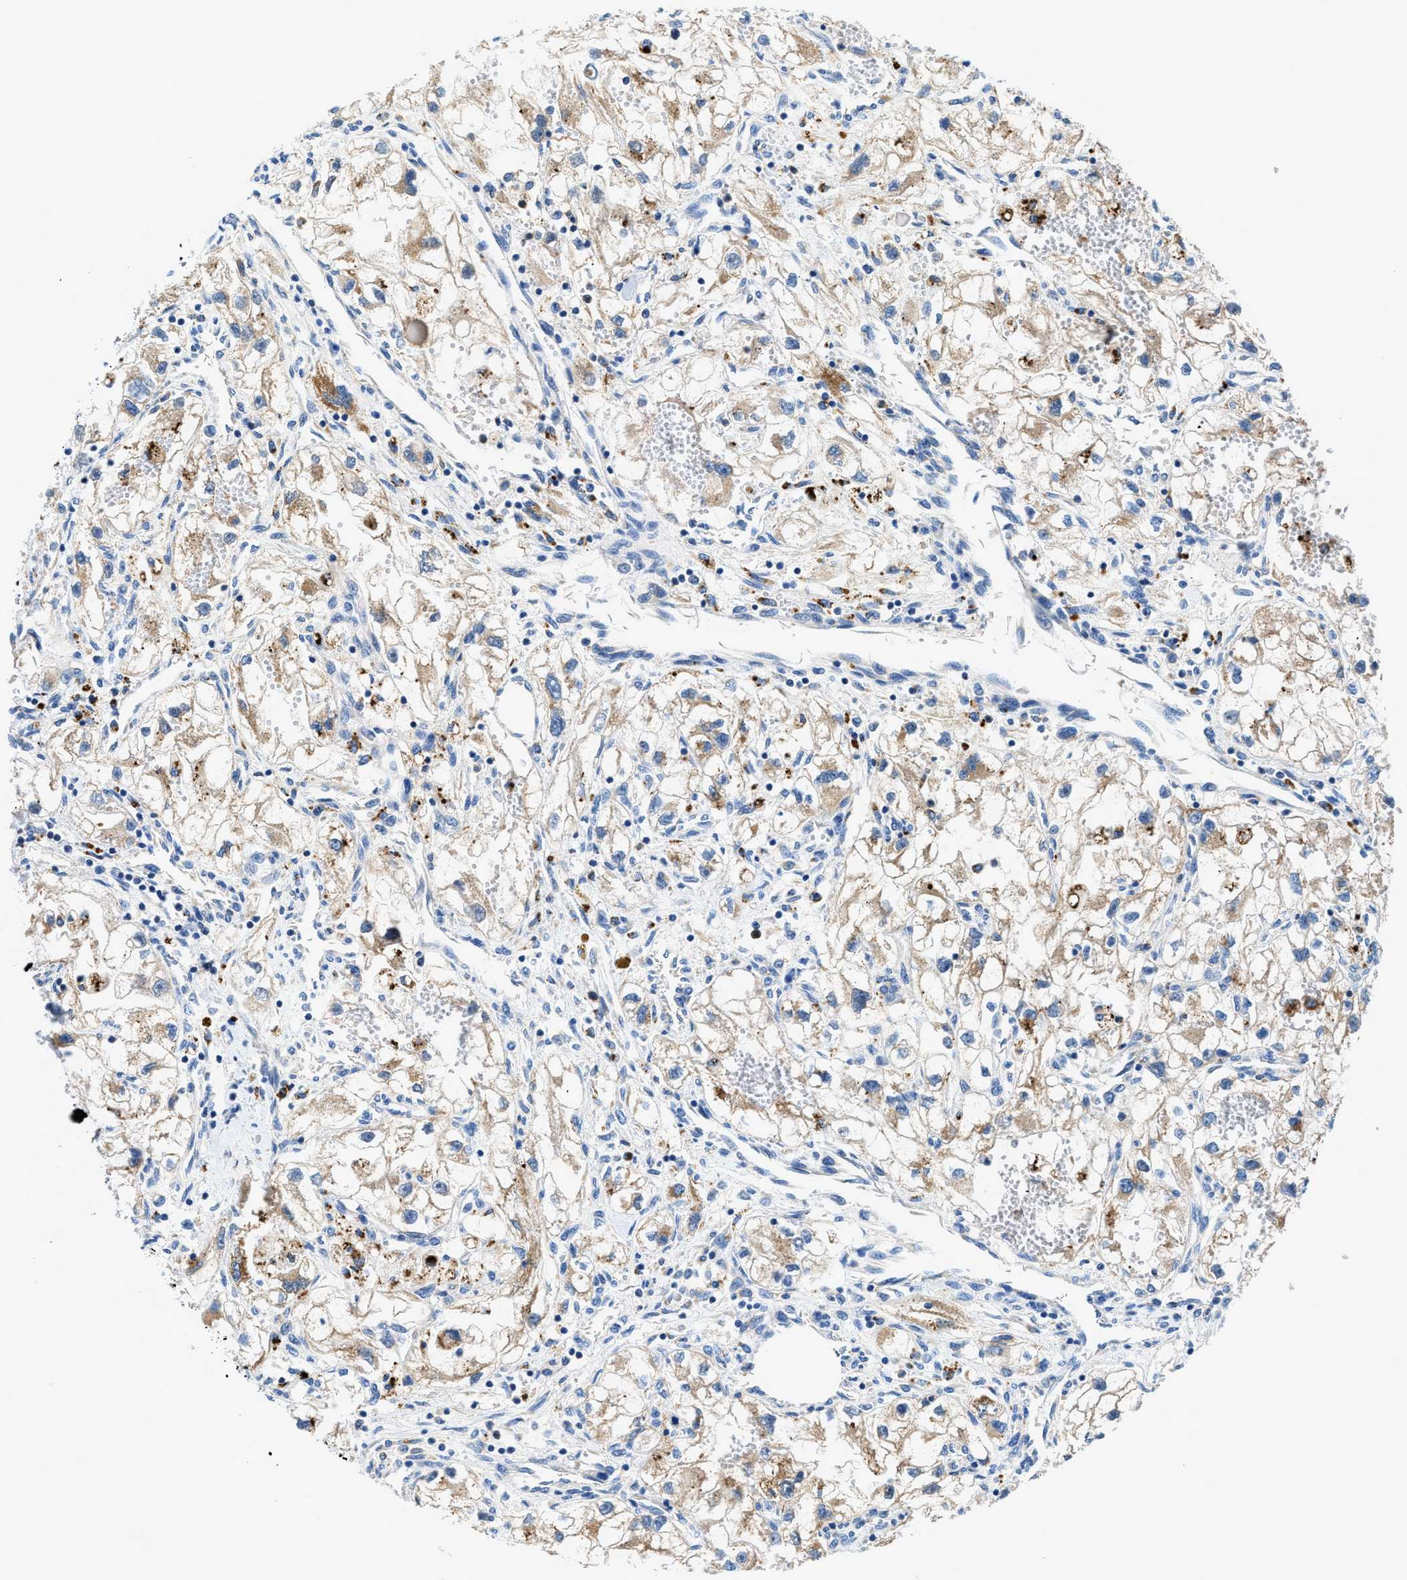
{"staining": {"intensity": "negative", "quantity": "none", "location": "none"}, "tissue": "renal cancer", "cell_type": "Tumor cells", "image_type": "cancer", "snomed": [{"axis": "morphology", "description": "Adenocarcinoma, NOS"}, {"axis": "topography", "description": "Kidney"}], "caption": "DAB (3,3'-diaminobenzidine) immunohistochemical staining of human renal cancer displays no significant staining in tumor cells.", "gene": "ADGRE3", "patient": {"sex": "female", "age": 70}}